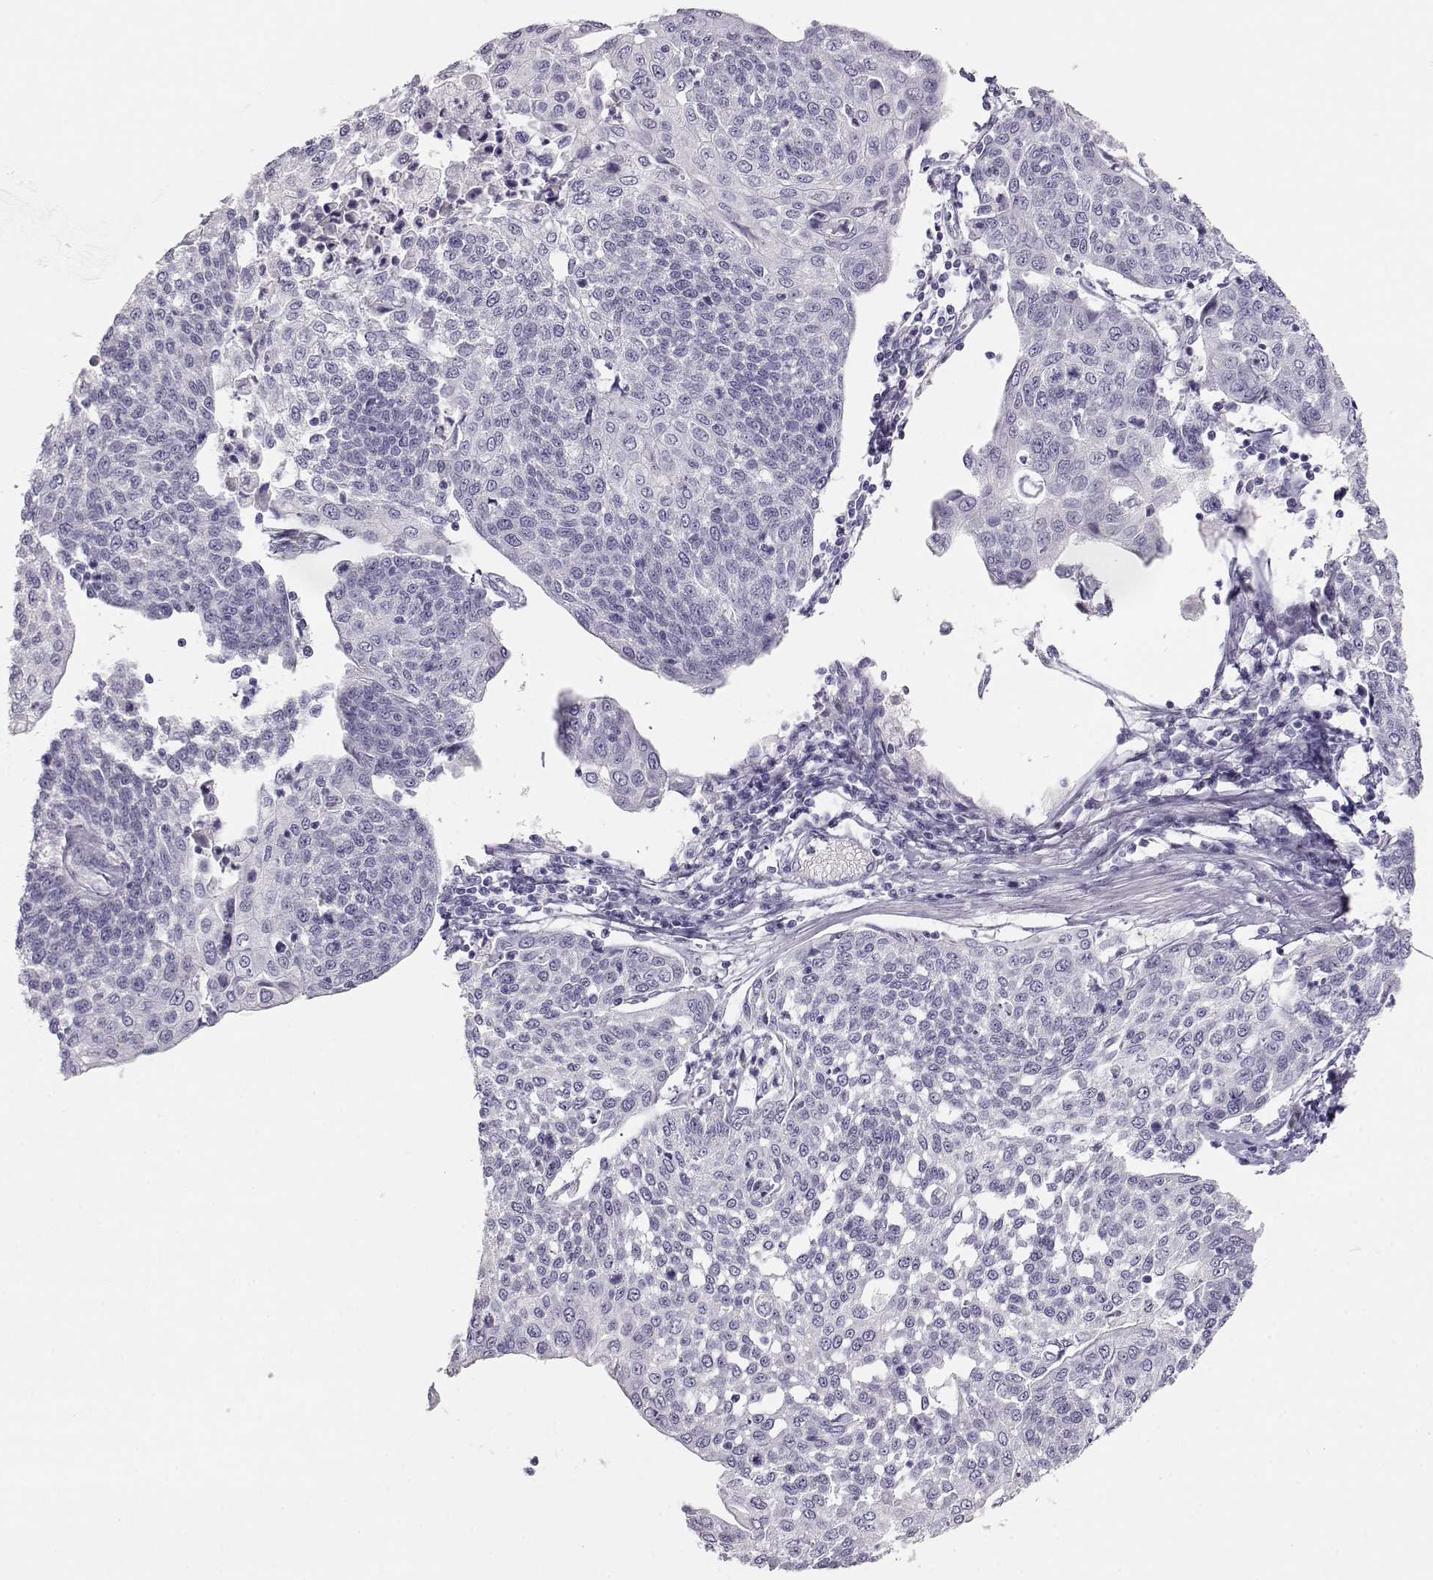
{"staining": {"intensity": "negative", "quantity": "none", "location": "none"}, "tissue": "cervical cancer", "cell_type": "Tumor cells", "image_type": "cancer", "snomed": [{"axis": "morphology", "description": "Squamous cell carcinoma, NOS"}, {"axis": "topography", "description": "Cervix"}], "caption": "A histopathology image of human cervical squamous cell carcinoma is negative for staining in tumor cells.", "gene": "LEPR", "patient": {"sex": "female", "age": 34}}